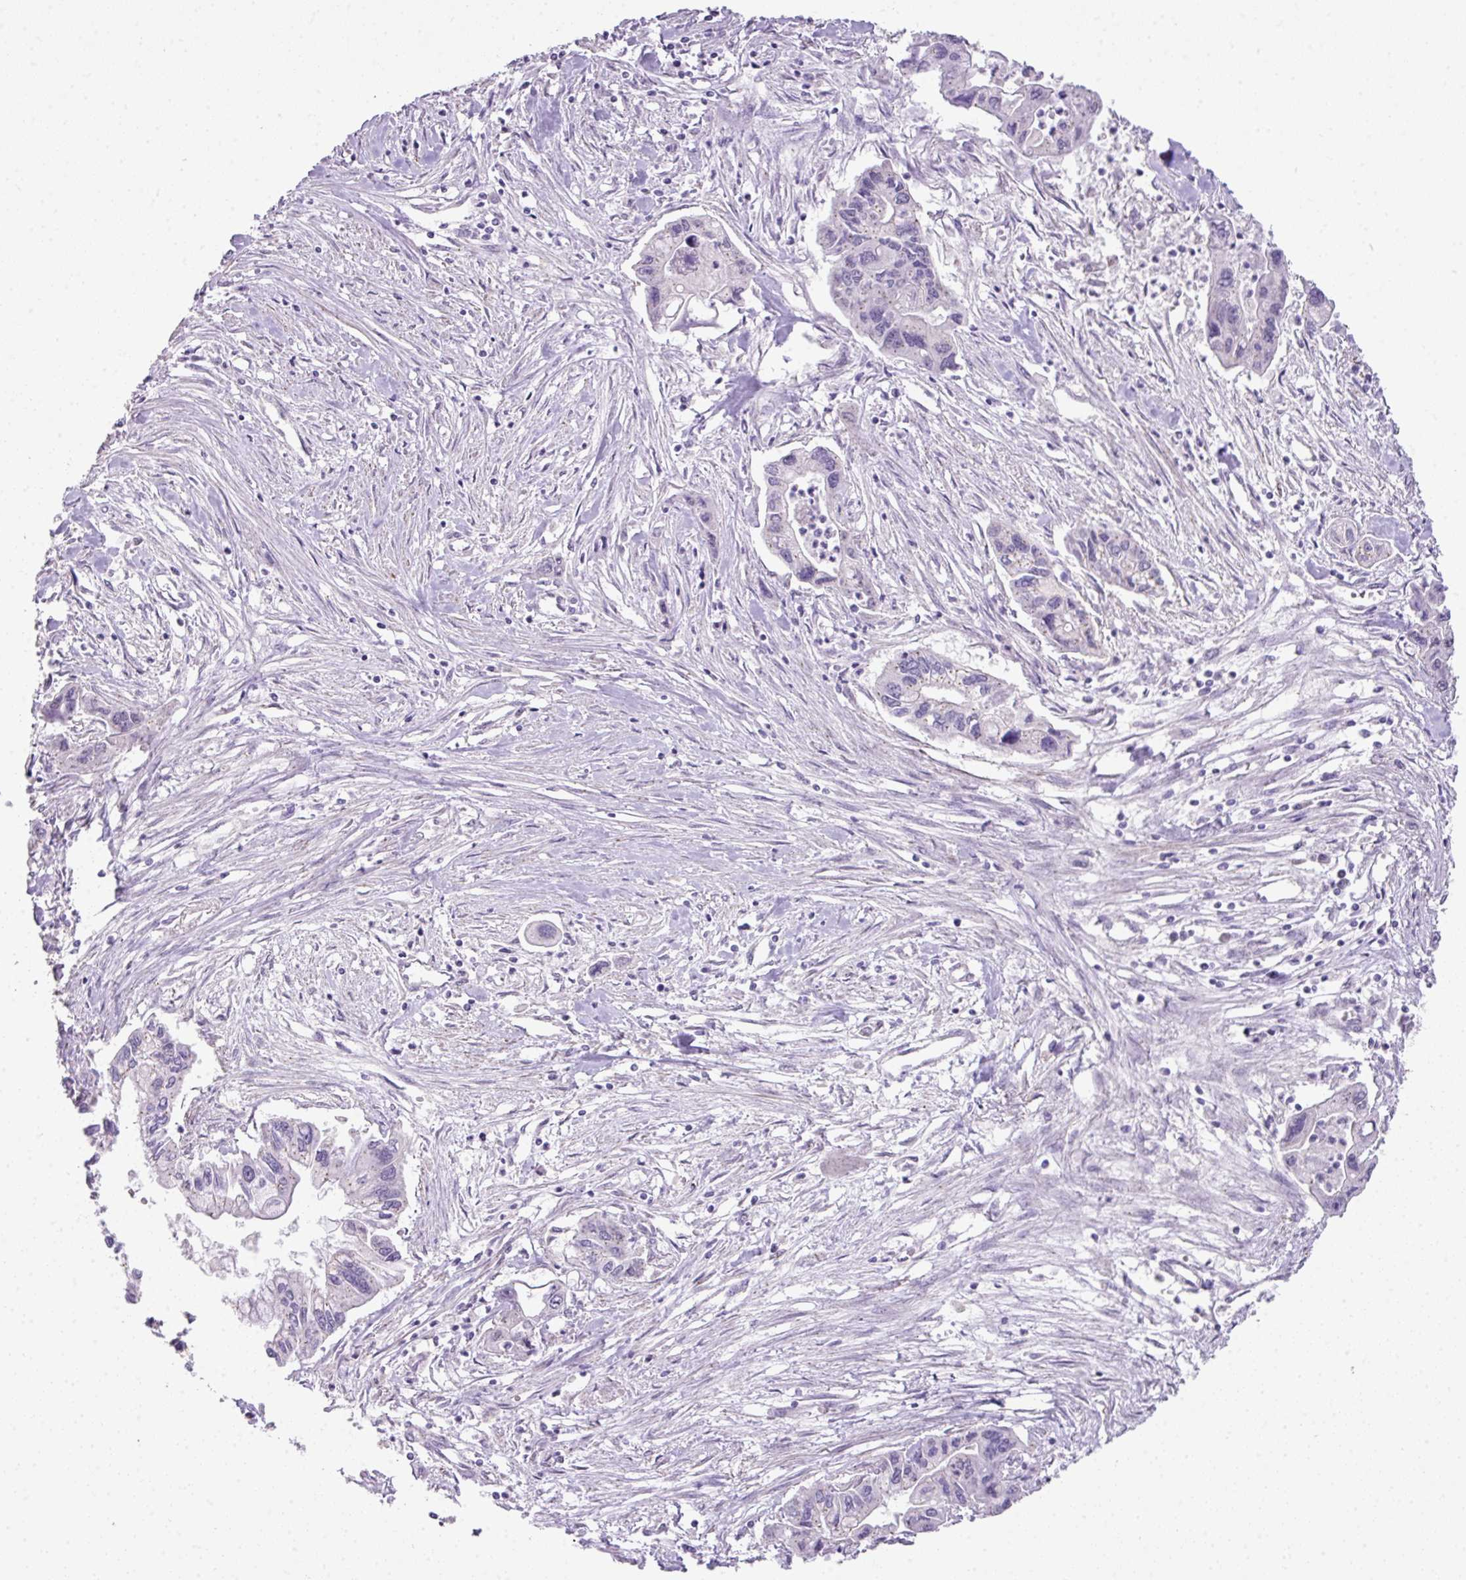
{"staining": {"intensity": "negative", "quantity": "none", "location": "none"}, "tissue": "pancreatic cancer", "cell_type": "Tumor cells", "image_type": "cancer", "snomed": [{"axis": "morphology", "description": "Adenocarcinoma, NOS"}, {"axis": "topography", "description": "Pancreas"}], "caption": "Human pancreatic cancer stained for a protein using immunohistochemistry (IHC) reveals no expression in tumor cells.", "gene": "DIP2A", "patient": {"sex": "male", "age": 62}}